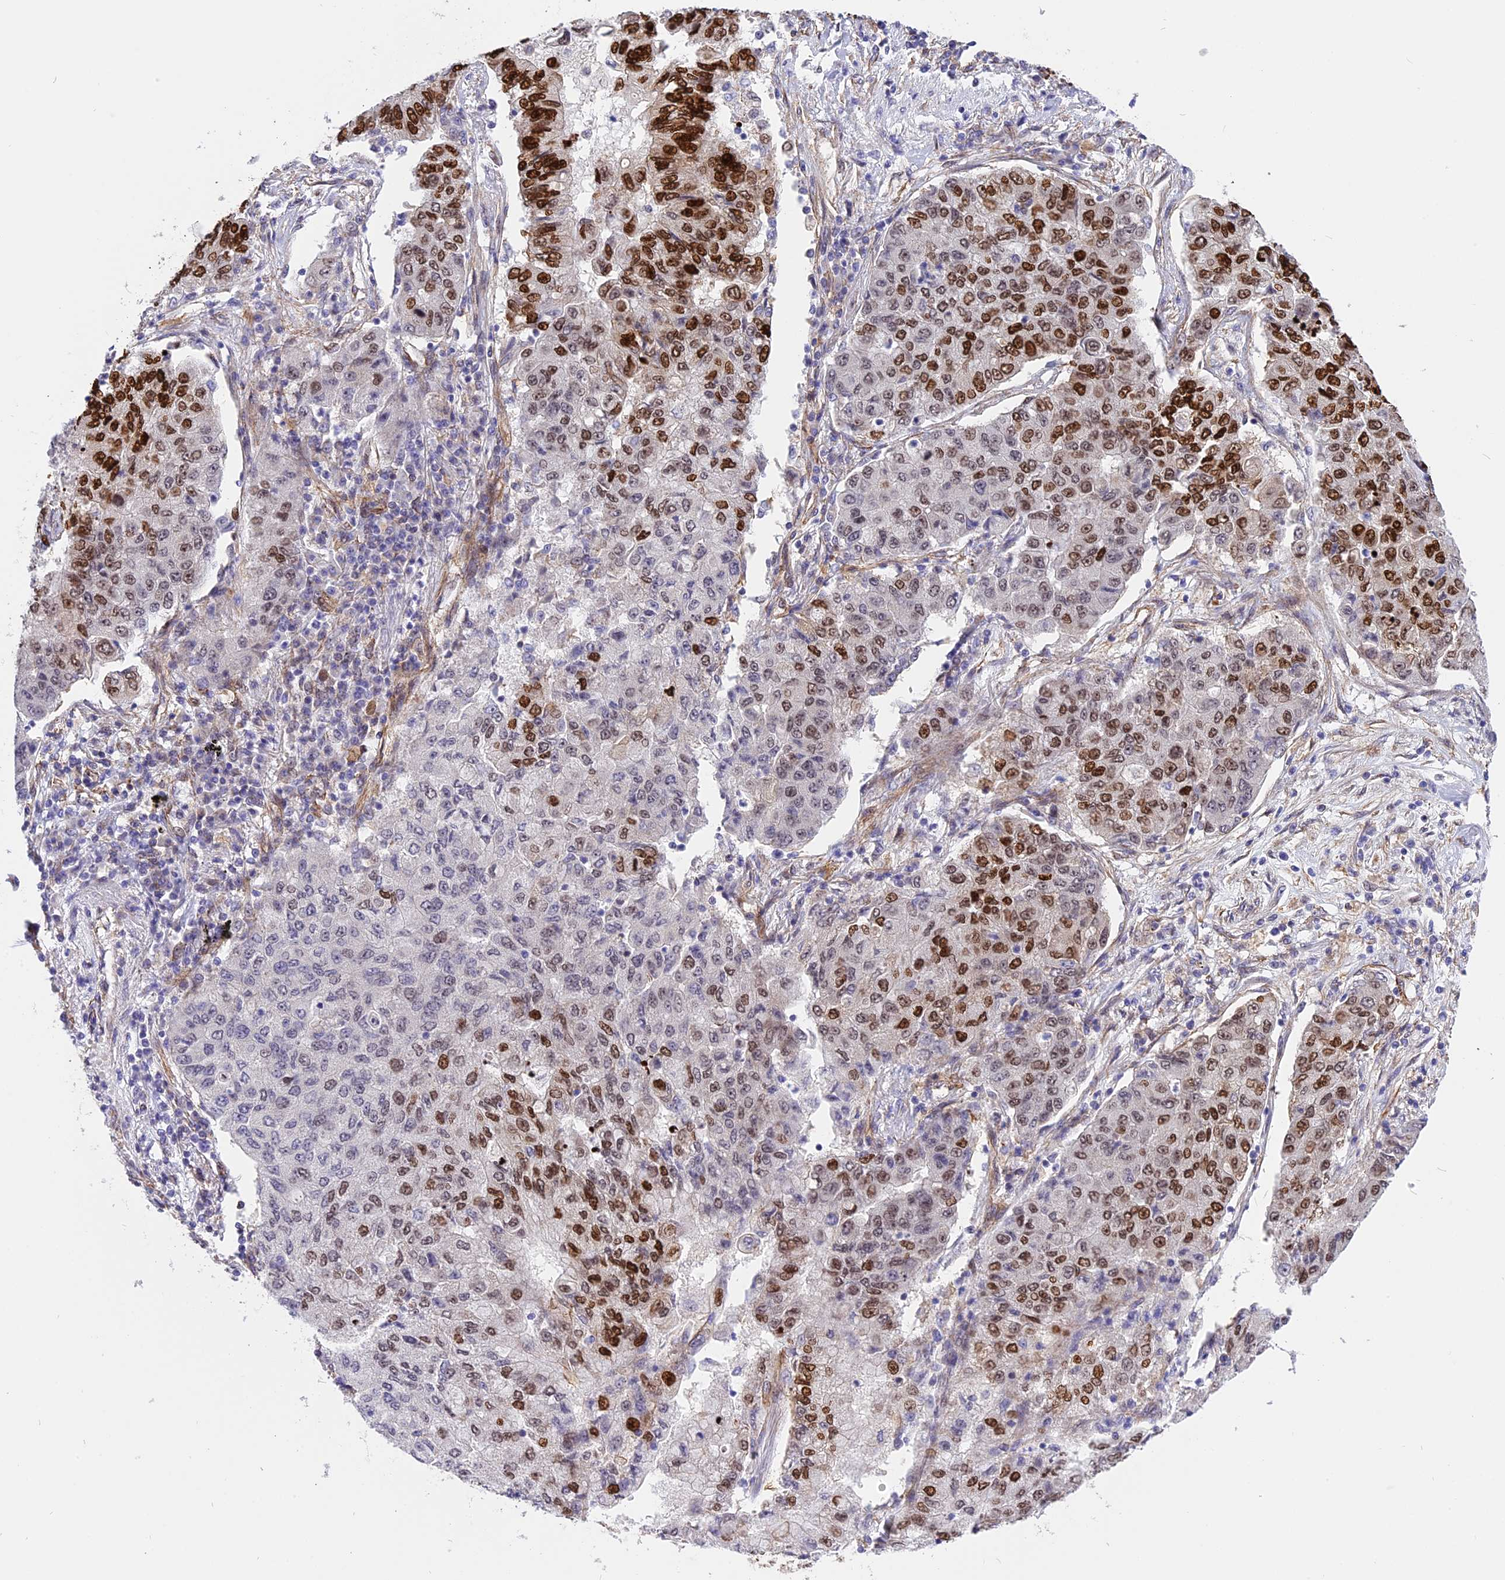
{"staining": {"intensity": "moderate", "quantity": "25%-75%", "location": "nuclear"}, "tissue": "lung cancer", "cell_type": "Tumor cells", "image_type": "cancer", "snomed": [{"axis": "morphology", "description": "Squamous cell carcinoma, NOS"}, {"axis": "topography", "description": "Lung"}], "caption": "DAB immunohistochemical staining of squamous cell carcinoma (lung) shows moderate nuclear protein expression in about 25%-75% of tumor cells.", "gene": "R3HDM4", "patient": {"sex": "male", "age": 74}}